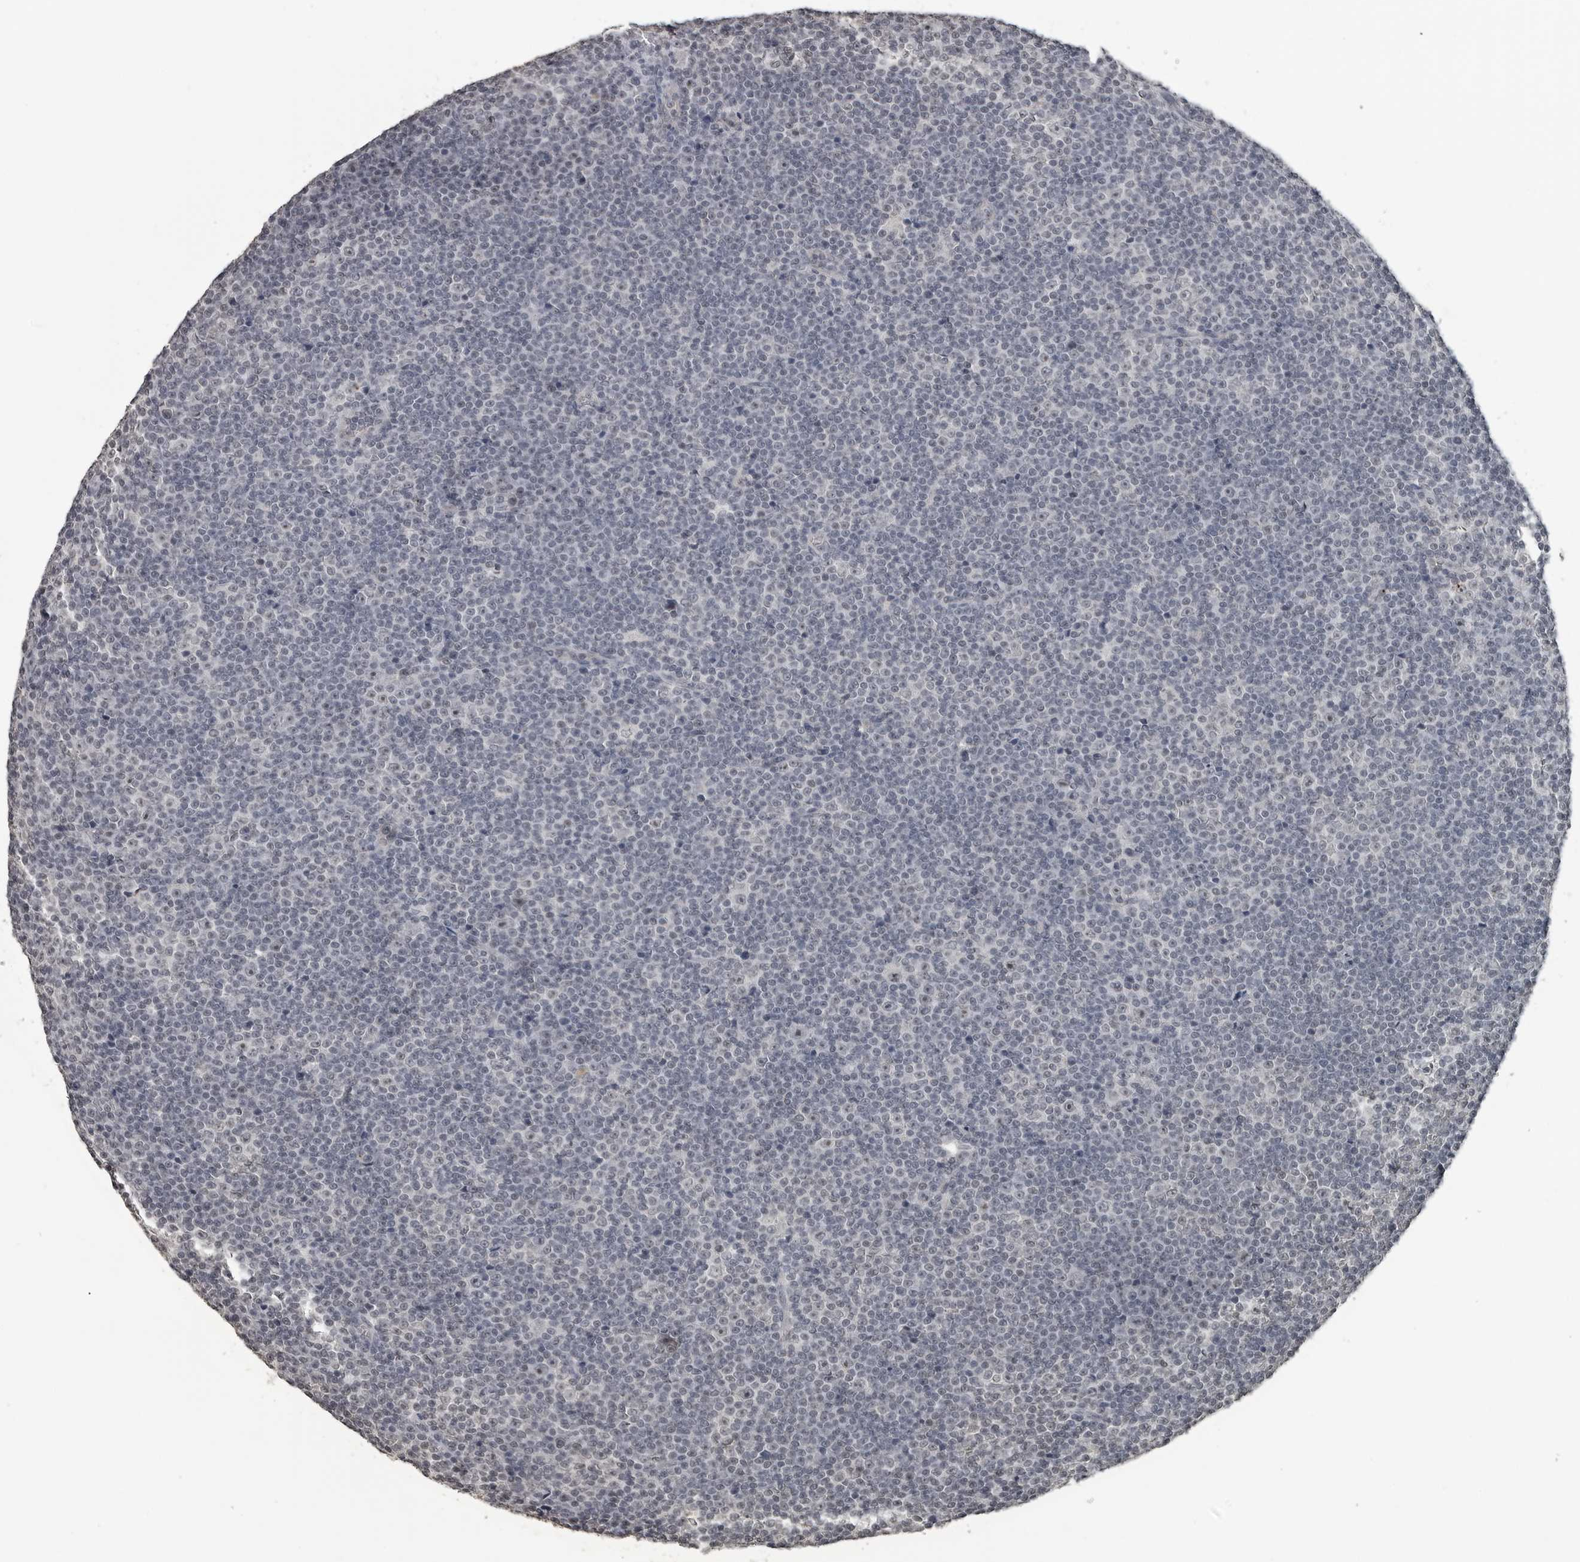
{"staining": {"intensity": "negative", "quantity": "none", "location": "none"}, "tissue": "lymphoma", "cell_type": "Tumor cells", "image_type": "cancer", "snomed": [{"axis": "morphology", "description": "Malignant lymphoma, non-Hodgkin's type, Low grade"}, {"axis": "topography", "description": "Lymph node"}], "caption": "Immunohistochemical staining of human lymphoma shows no significant staining in tumor cells.", "gene": "DDX54", "patient": {"sex": "female", "age": 67}}